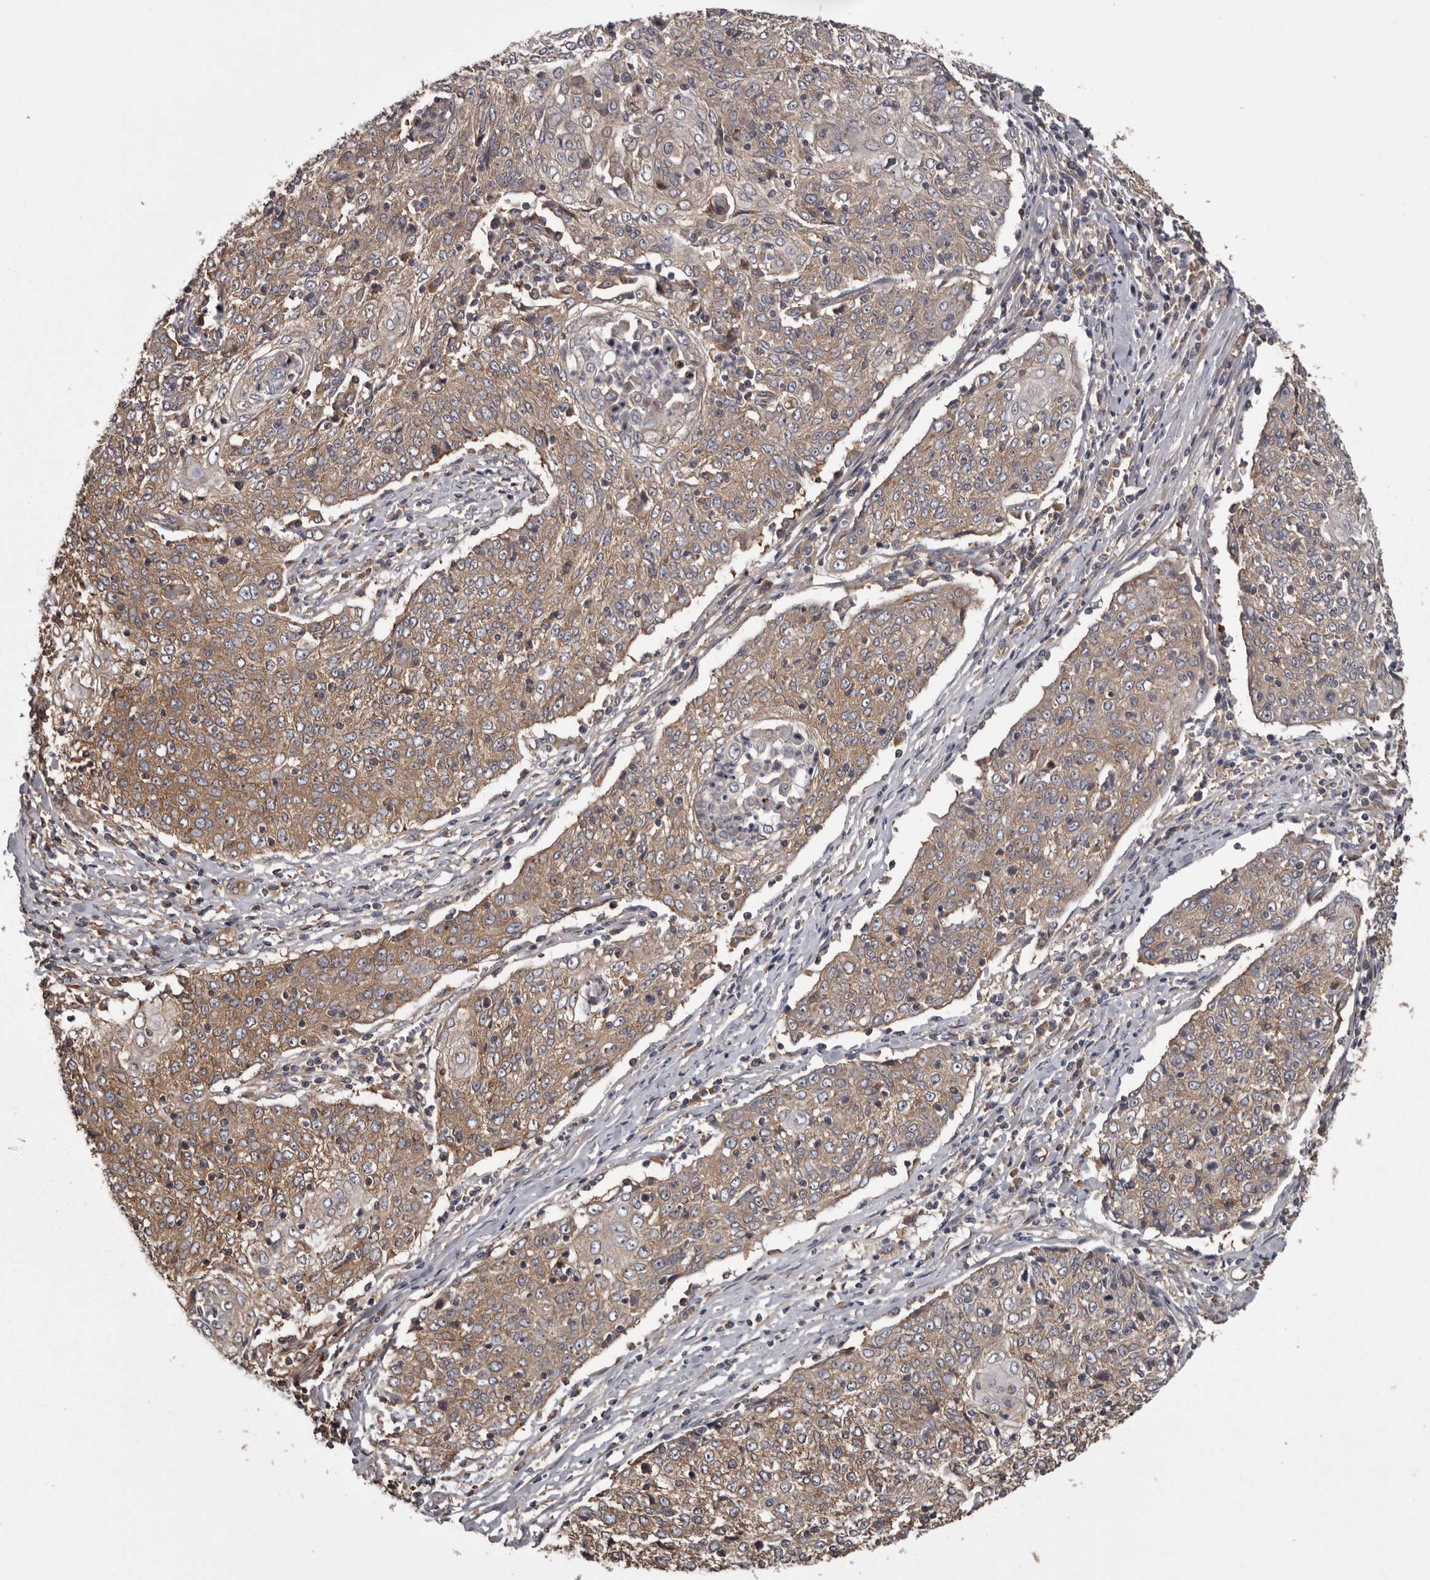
{"staining": {"intensity": "weak", "quantity": ">75%", "location": "cytoplasmic/membranous"}, "tissue": "cervical cancer", "cell_type": "Tumor cells", "image_type": "cancer", "snomed": [{"axis": "morphology", "description": "Squamous cell carcinoma, NOS"}, {"axis": "topography", "description": "Cervix"}], "caption": "Immunohistochemical staining of human cervical cancer (squamous cell carcinoma) displays low levels of weak cytoplasmic/membranous expression in about >75% of tumor cells.", "gene": "DARS1", "patient": {"sex": "female", "age": 48}}